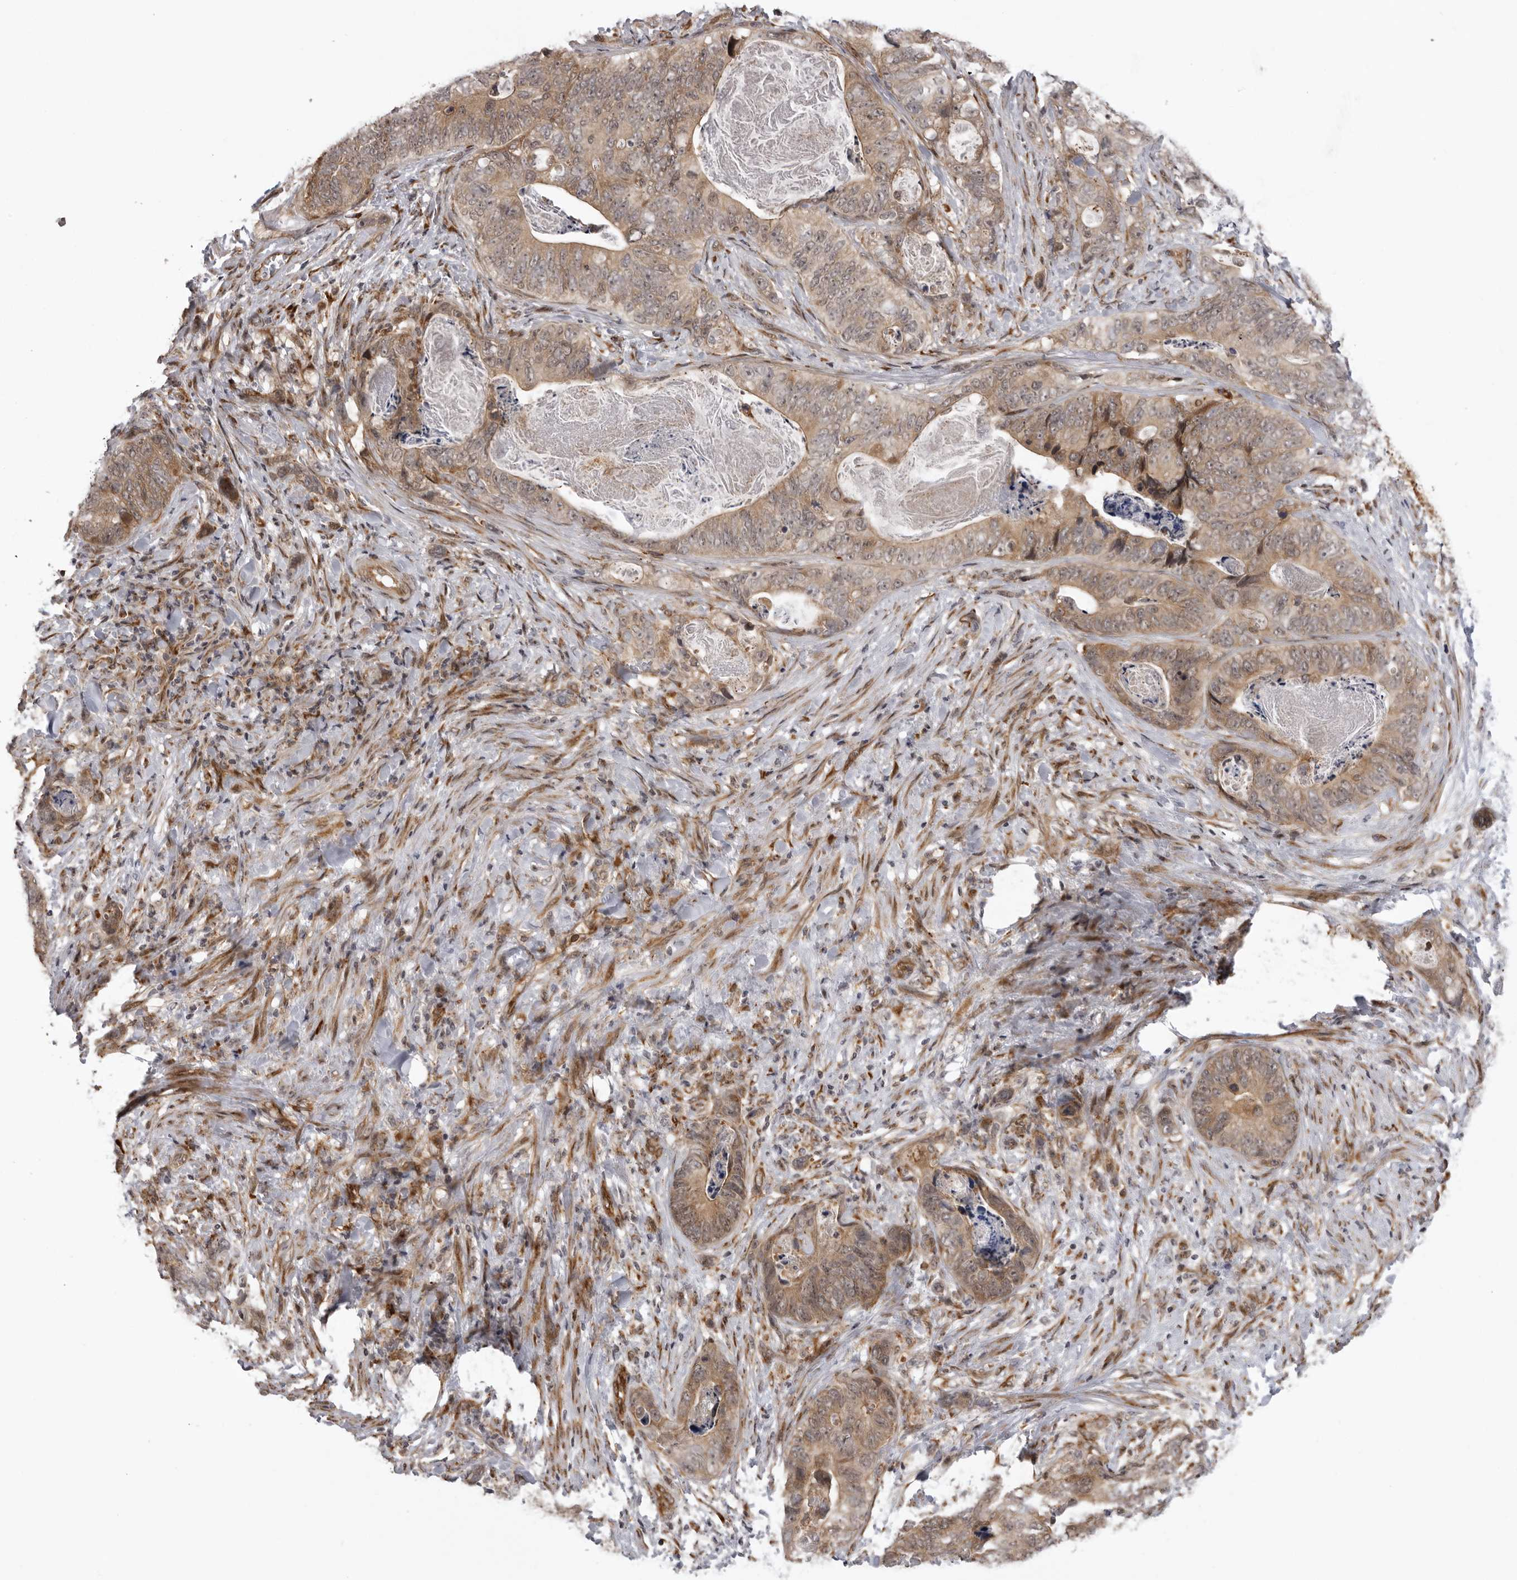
{"staining": {"intensity": "weak", "quantity": ">75%", "location": "cytoplasmic/membranous"}, "tissue": "stomach cancer", "cell_type": "Tumor cells", "image_type": "cancer", "snomed": [{"axis": "morphology", "description": "Normal tissue, NOS"}, {"axis": "morphology", "description": "Adenocarcinoma, NOS"}, {"axis": "topography", "description": "Stomach"}], "caption": "Stomach cancer (adenocarcinoma) stained with a brown dye shows weak cytoplasmic/membranous positive staining in approximately >75% of tumor cells.", "gene": "DNAH14", "patient": {"sex": "female", "age": 89}}